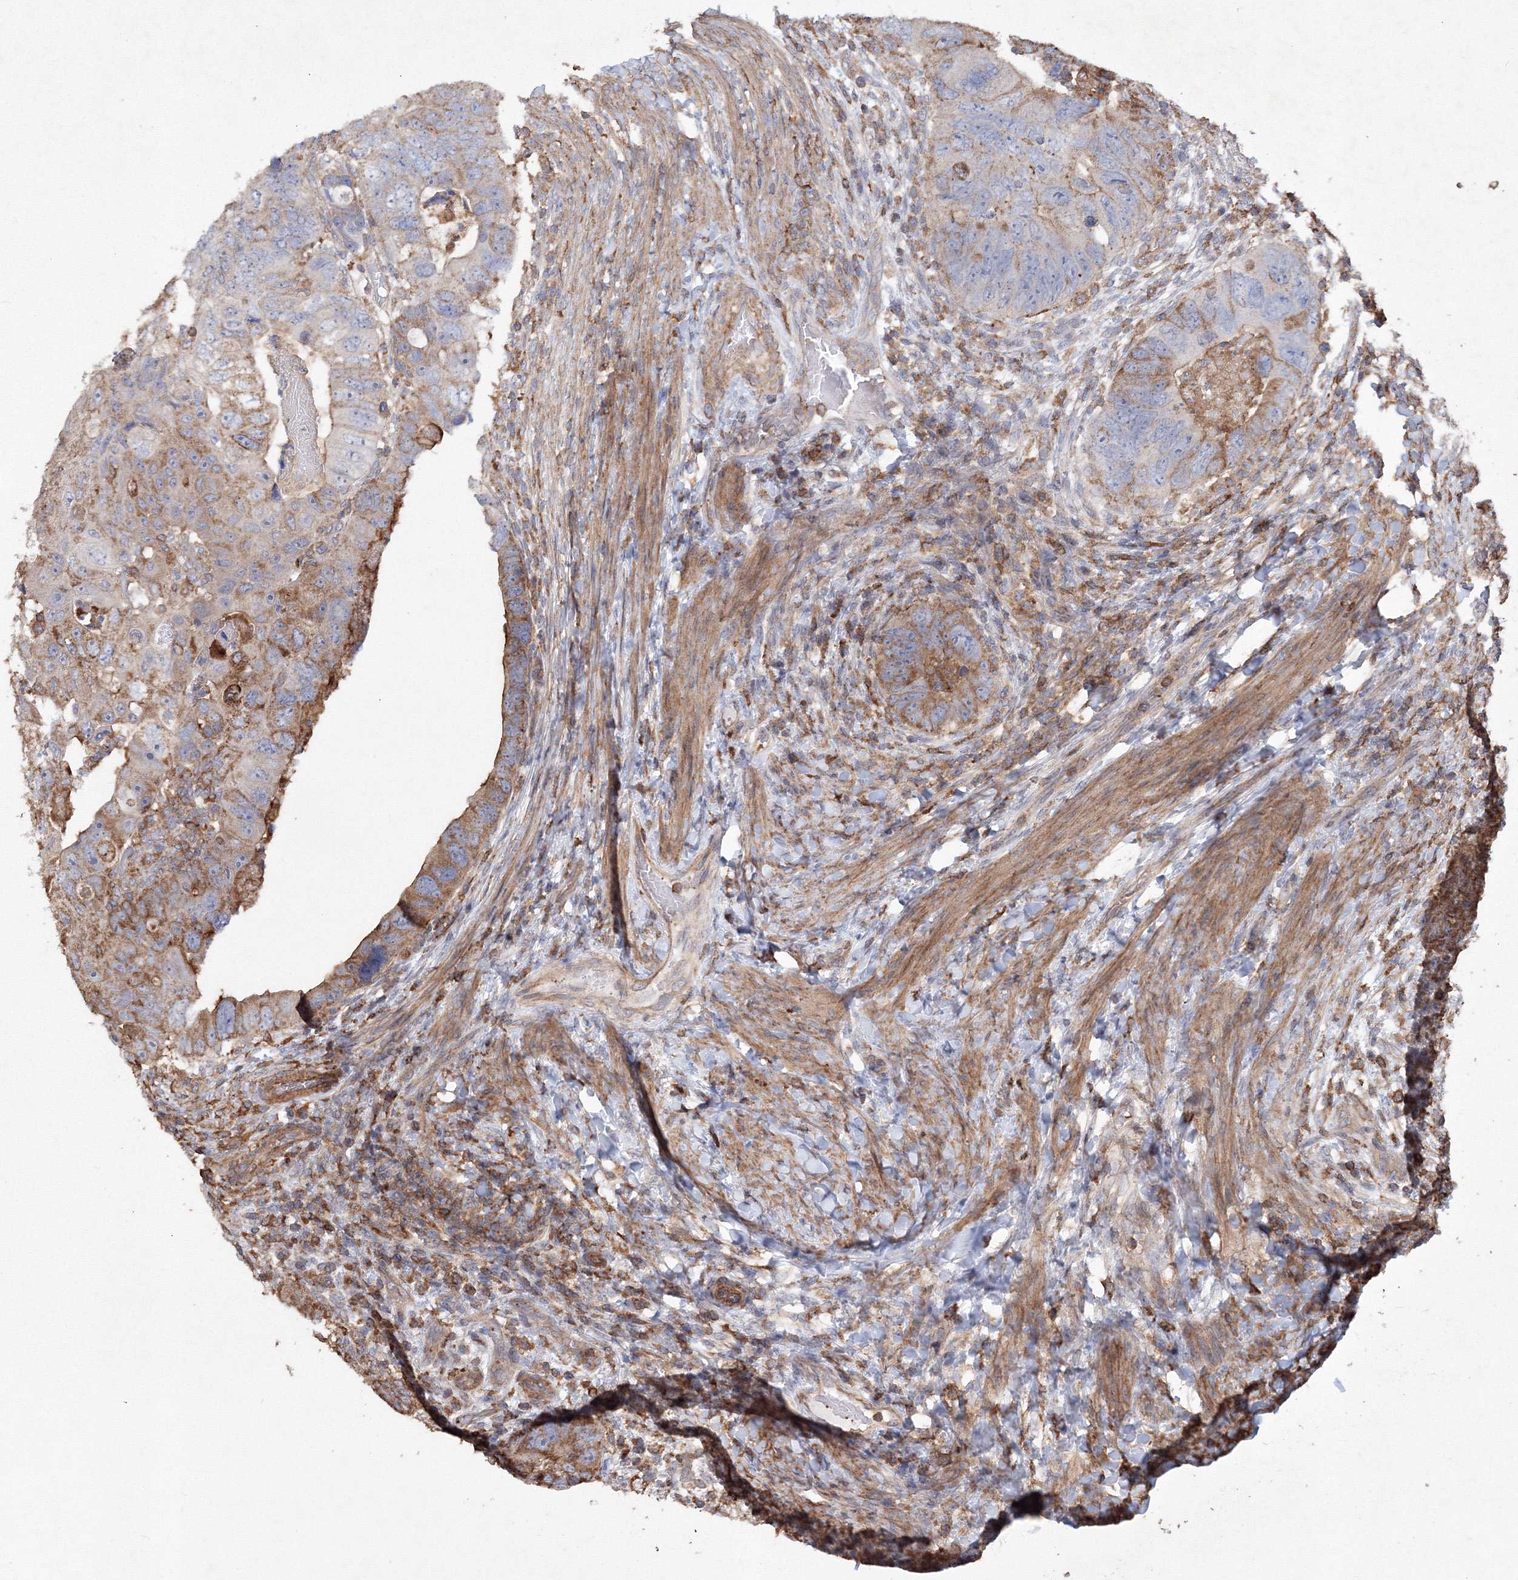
{"staining": {"intensity": "moderate", "quantity": "25%-75%", "location": "cytoplasmic/membranous"}, "tissue": "colorectal cancer", "cell_type": "Tumor cells", "image_type": "cancer", "snomed": [{"axis": "morphology", "description": "Adenocarcinoma, NOS"}, {"axis": "topography", "description": "Rectum"}], "caption": "Adenocarcinoma (colorectal) was stained to show a protein in brown. There is medium levels of moderate cytoplasmic/membranous staining in approximately 25%-75% of tumor cells. Immunohistochemistry (ihc) stains the protein of interest in brown and the nuclei are stained blue.", "gene": "TMEM139", "patient": {"sex": "male", "age": 59}}